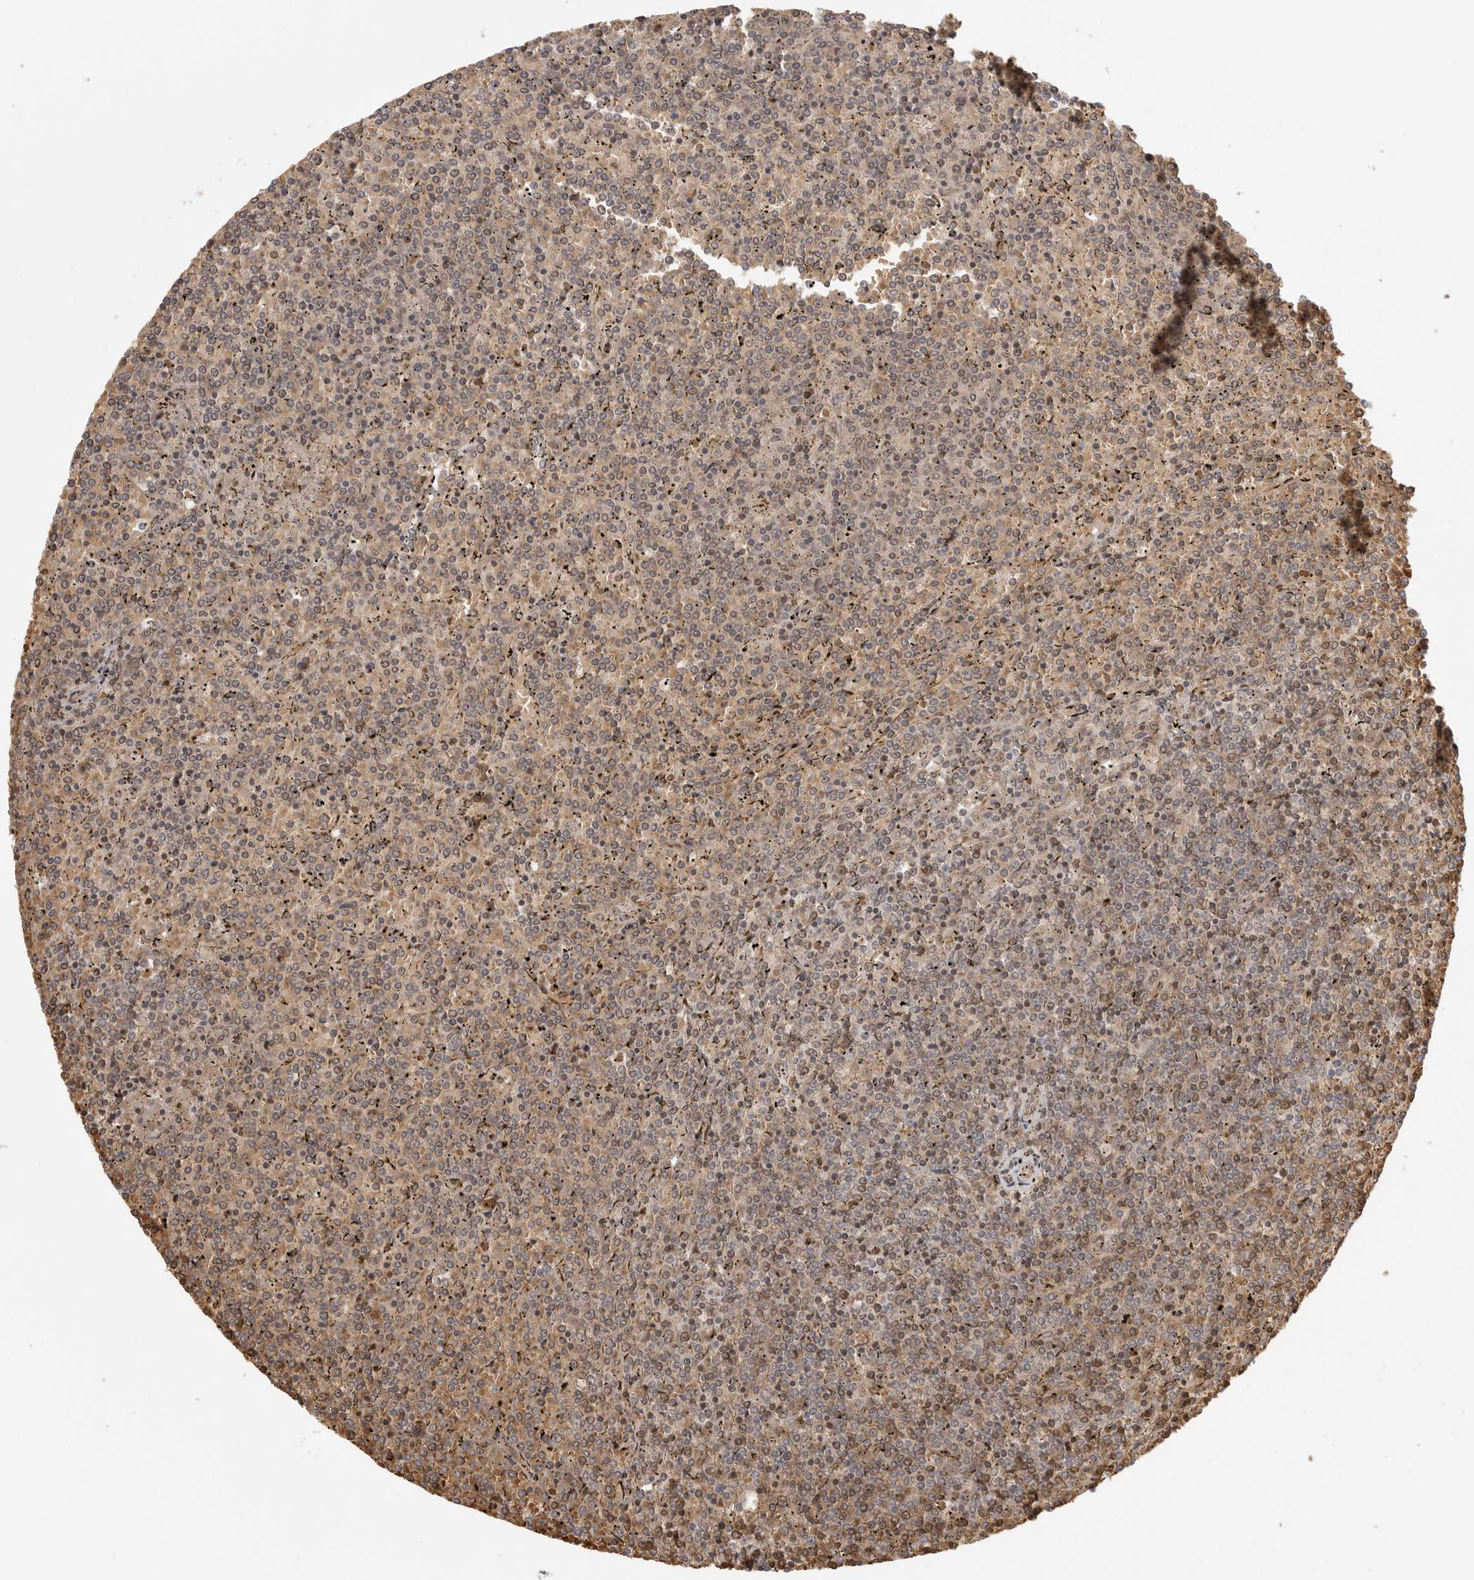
{"staining": {"intensity": "weak", "quantity": ">75%", "location": "cytoplasmic/membranous"}, "tissue": "lymphoma", "cell_type": "Tumor cells", "image_type": "cancer", "snomed": [{"axis": "morphology", "description": "Malignant lymphoma, non-Hodgkin's type, Low grade"}, {"axis": "topography", "description": "Spleen"}], "caption": "Immunohistochemistry (IHC) histopathology image of neoplastic tissue: malignant lymphoma, non-Hodgkin's type (low-grade) stained using IHC displays low levels of weak protein expression localized specifically in the cytoplasmic/membranous of tumor cells, appearing as a cytoplasmic/membranous brown color.", "gene": "CCPG1", "patient": {"sex": "female", "age": 19}}